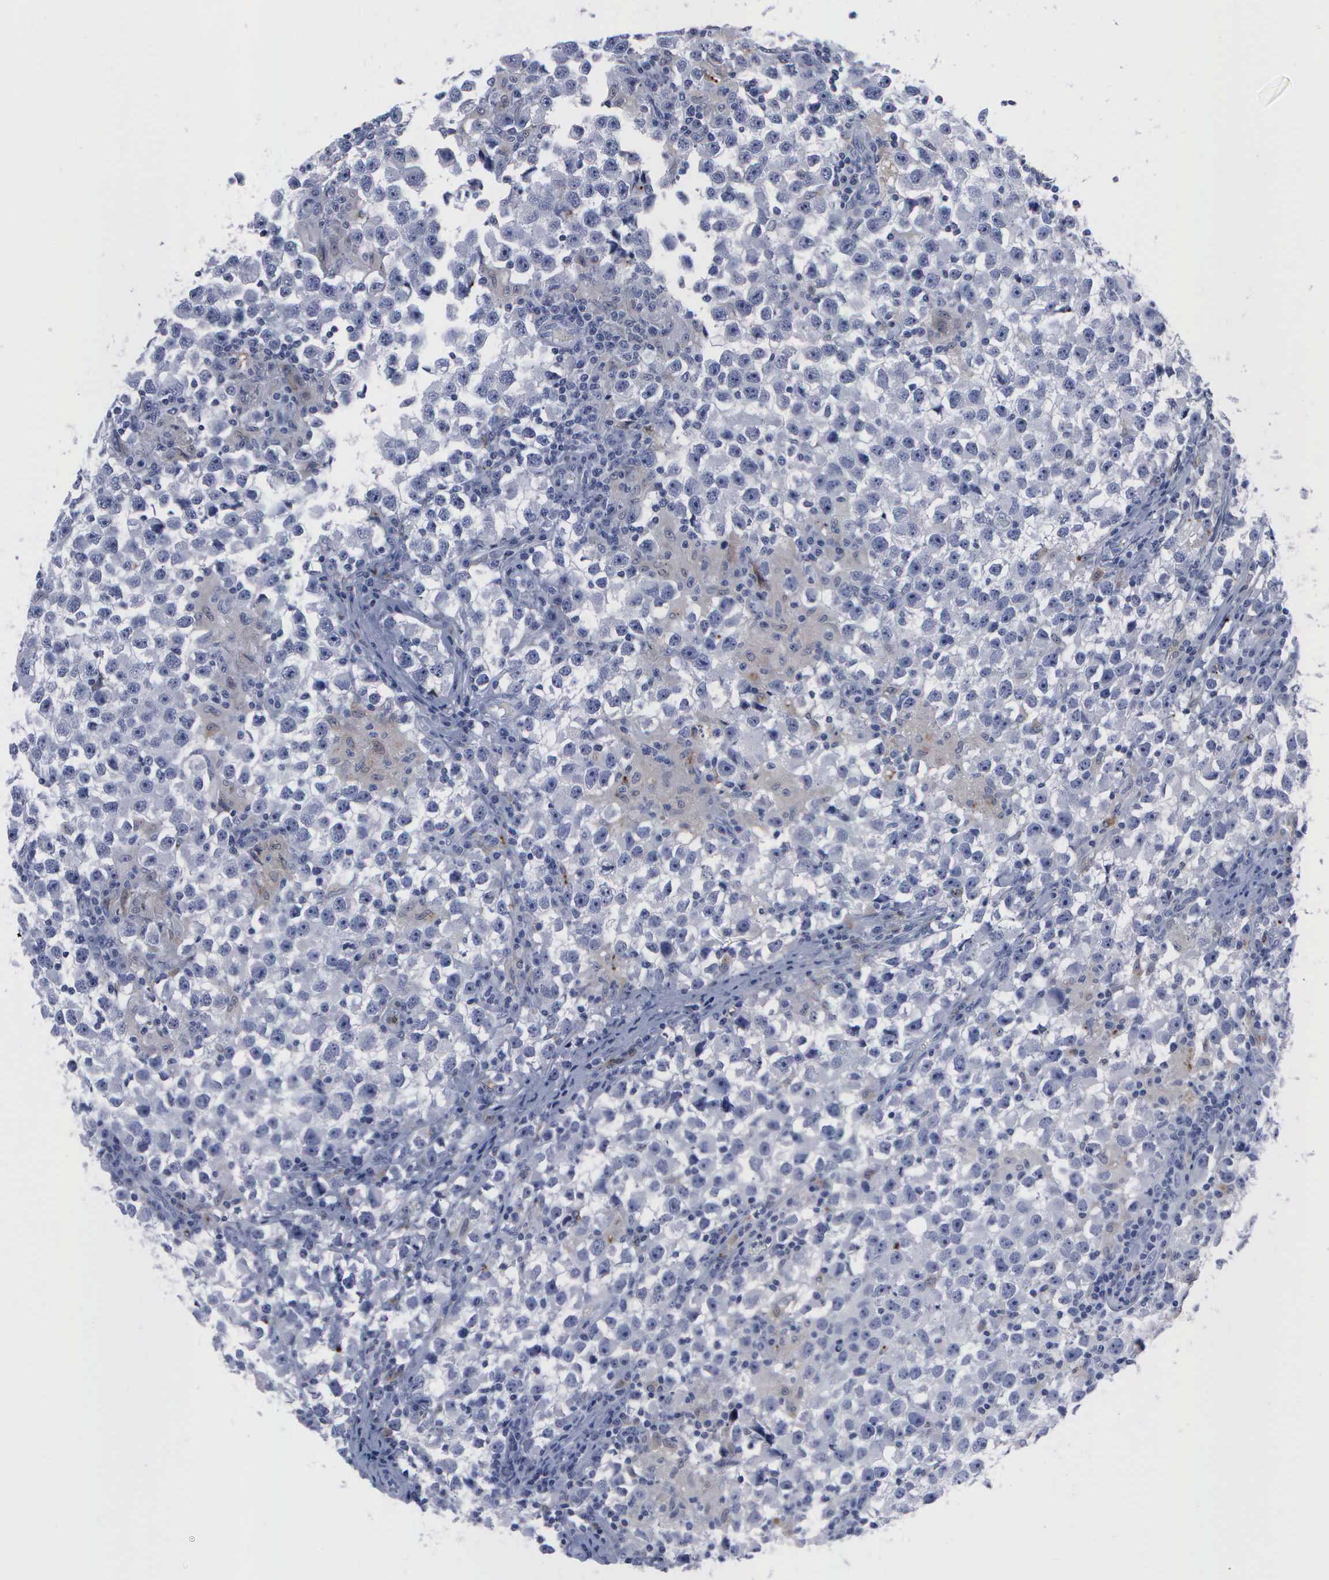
{"staining": {"intensity": "negative", "quantity": "none", "location": "none"}, "tissue": "testis cancer", "cell_type": "Tumor cells", "image_type": "cancer", "snomed": [{"axis": "morphology", "description": "Seminoma, NOS"}, {"axis": "topography", "description": "Testis"}], "caption": "Tumor cells show no significant positivity in testis cancer (seminoma).", "gene": "CSTA", "patient": {"sex": "male", "age": 33}}